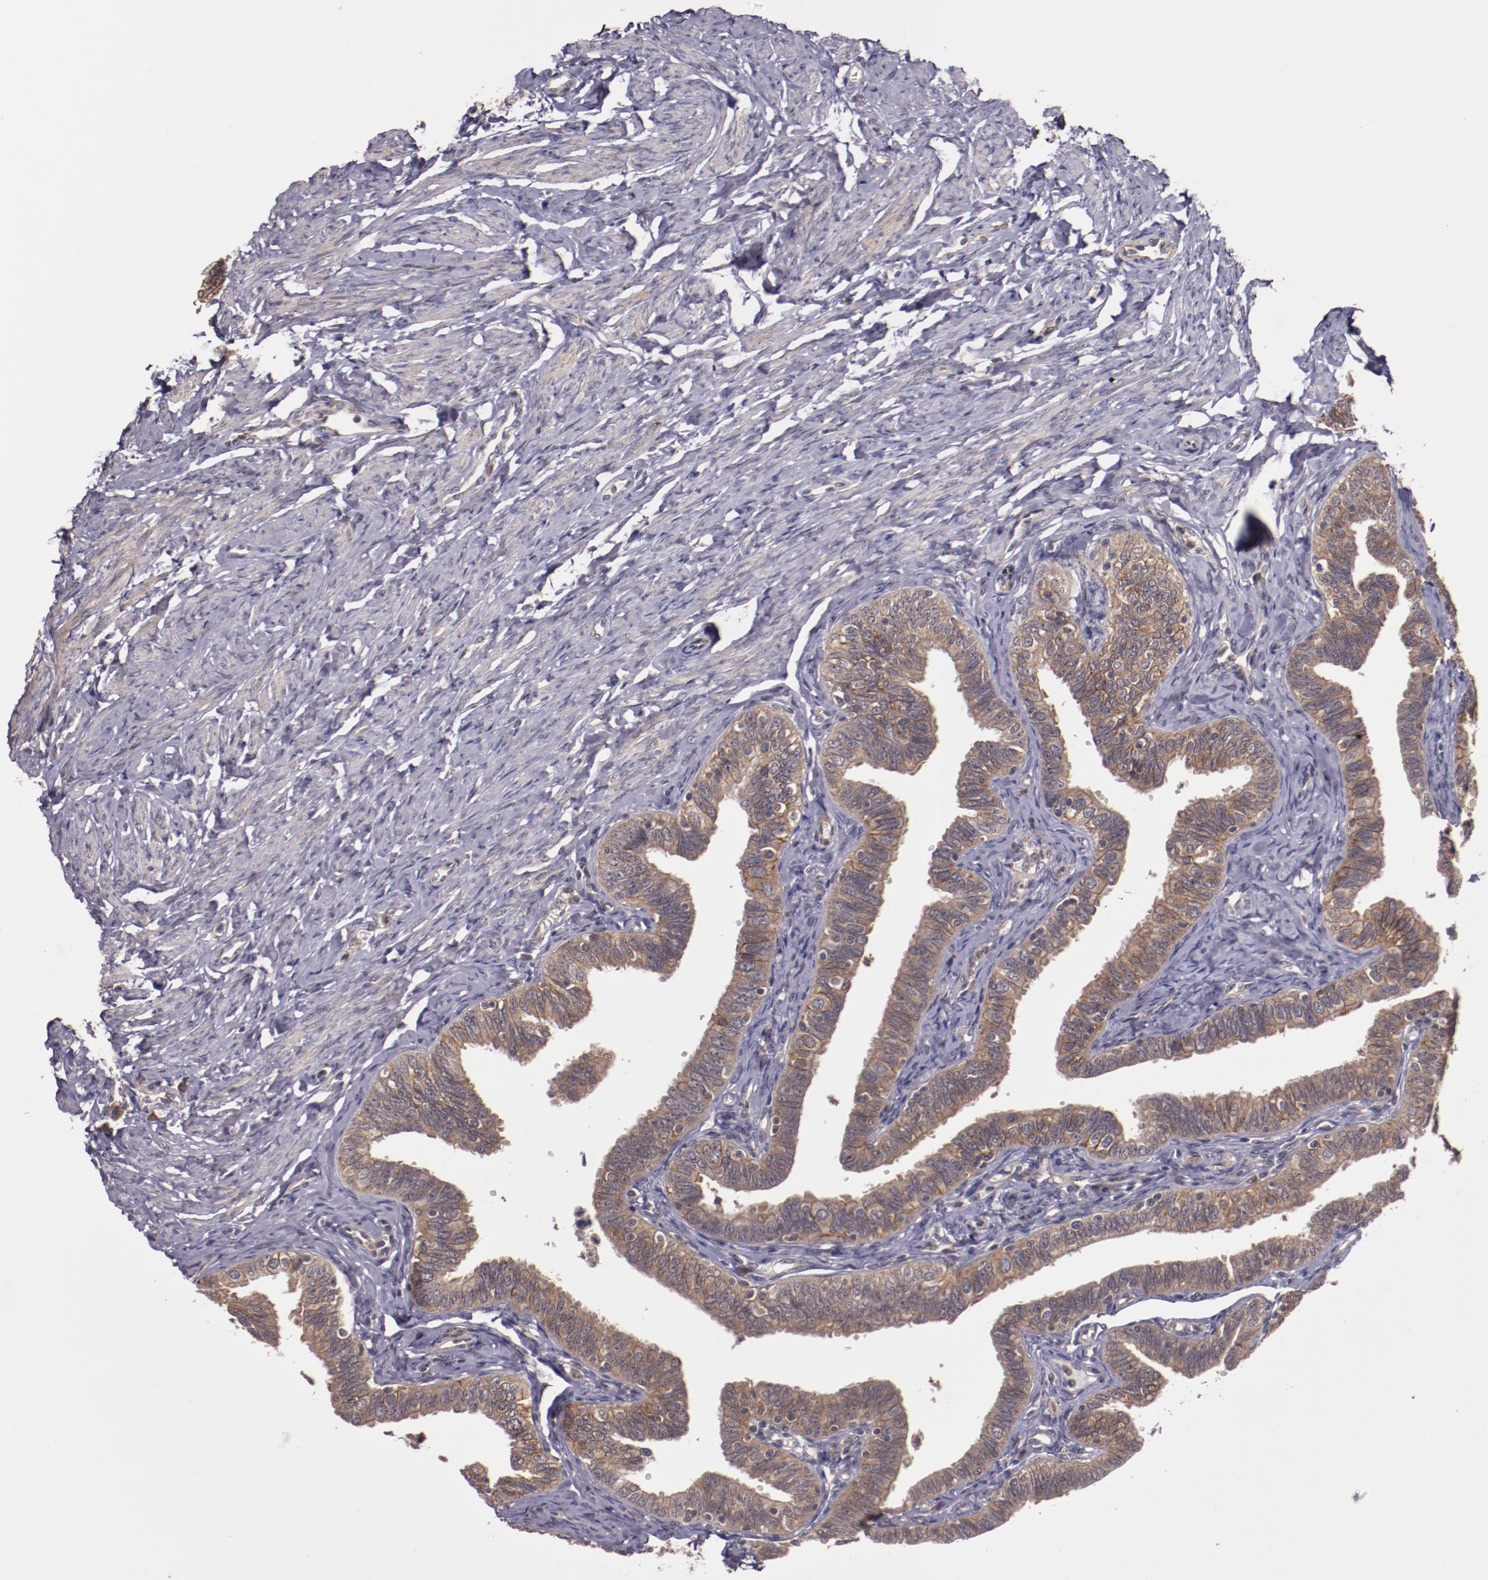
{"staining": {"intensity": "moderate", "quantity": ">75%", "location": "cytoplasmic/membranous"}, "tissue": "fallopian tube", "cell_type": "Glandular cells", "image_type": "normal", "snomed": [{"axis": "morphology", "description": "Normal tissue, NOS"}, {"axis": "topography", "description": "Fallopian tube"}, {"axis": "topography", "description": "Ovary"}], "caption": "Immunohistochemistry of benign human fallopian tube demonstrates medium levels of moderate cytoplasmic/membranous expression in approximately >75% of glandular cells.", "gene": "FTSJ1", "patient": {"sex": "female", "age": 69}}